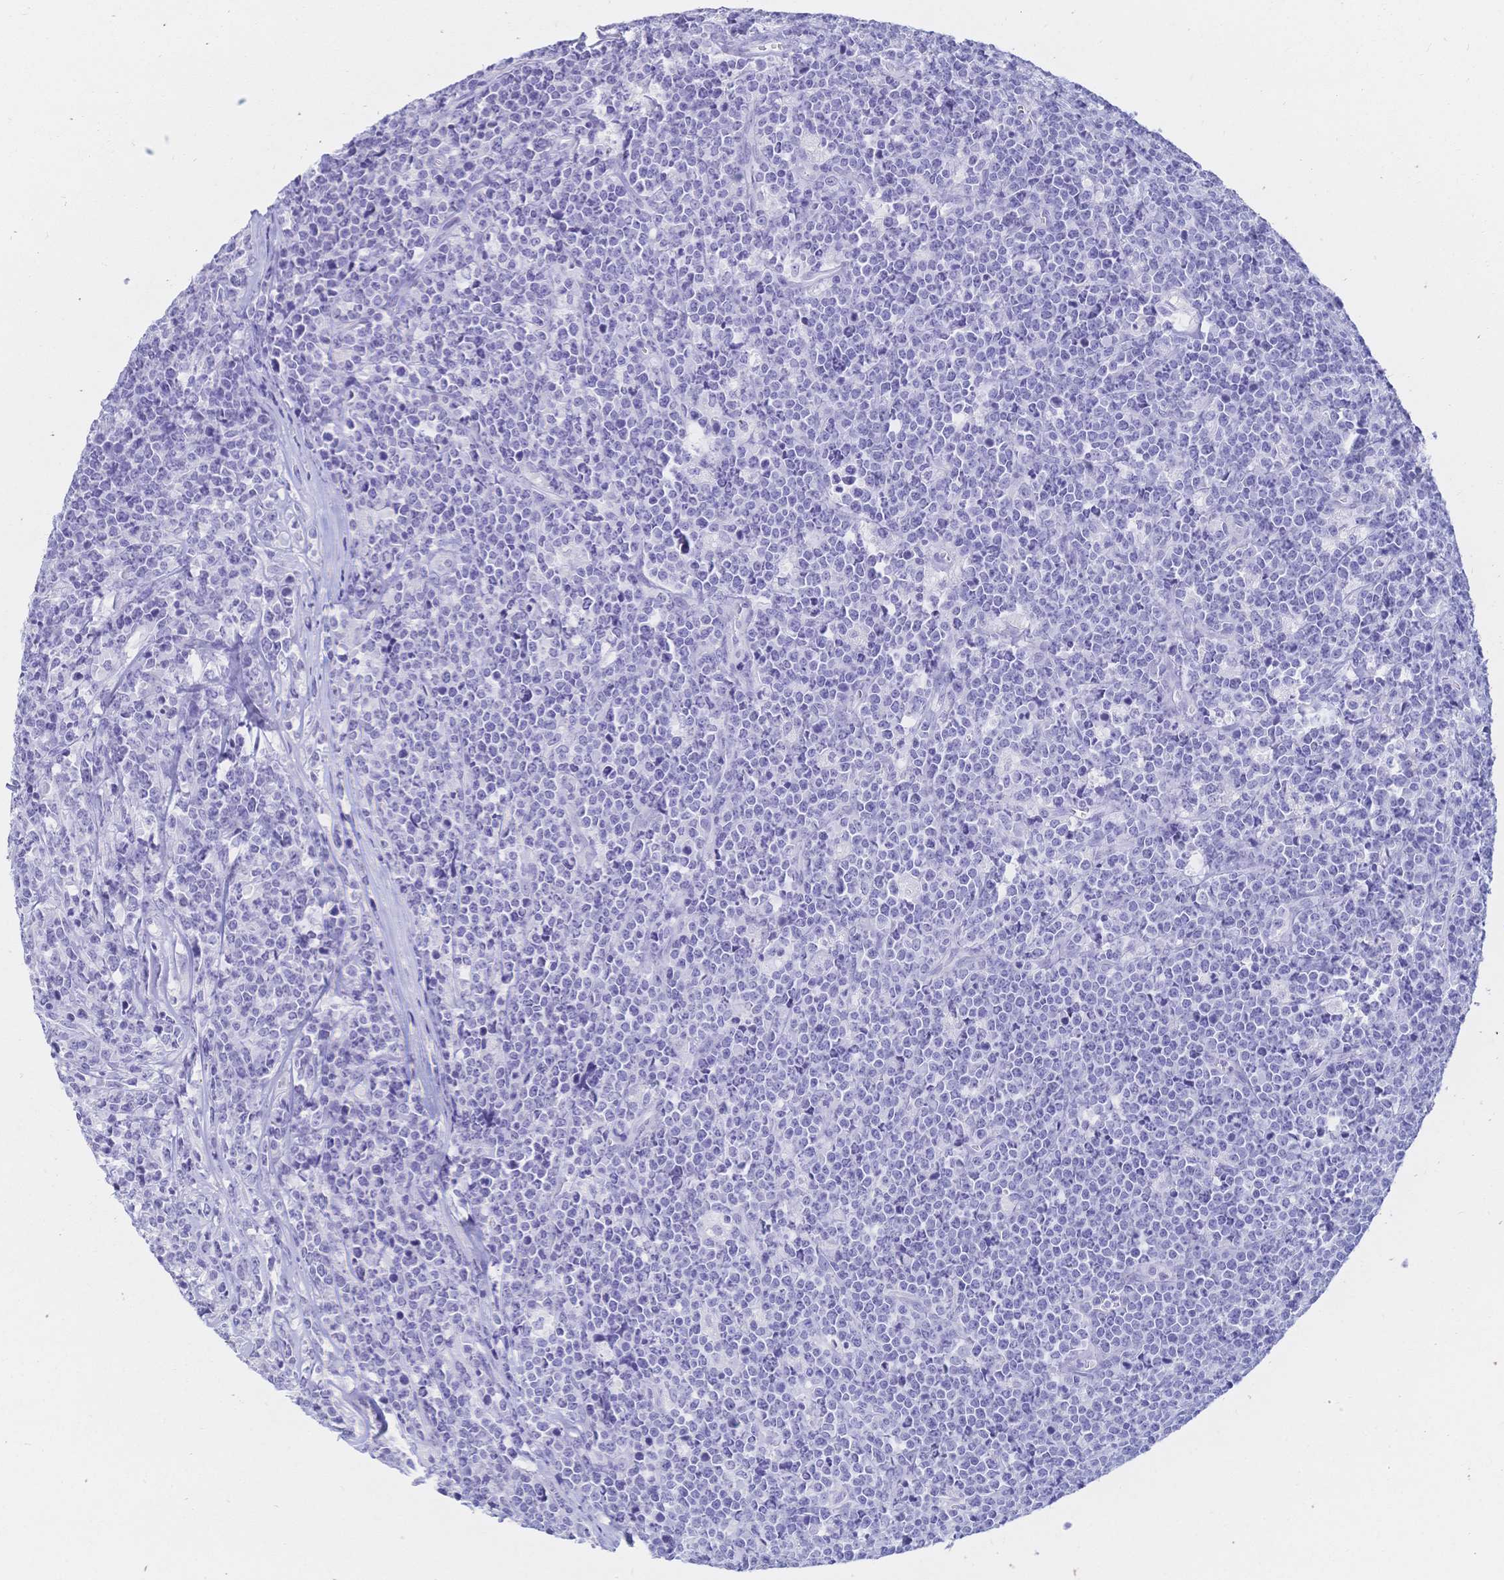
{"staining": {"intensity": "negative", "quantity": "none", "location": "none"}, "tissue": "lymphoma", "cell_type": "Tumor cells", "image_type": "cancer", "snomed": [{"axis": "morphology", "description": "Malignant lymphoma, non-Hodgkin's type, High grade"}, {"axis": "topography", "description": "Small intestine"}], "caption": "The histopathology image displays no significant staining in tumor cells of lymphoma.", "gene": "MEP1B", "patient": {"sex": "female", "age": 56}}